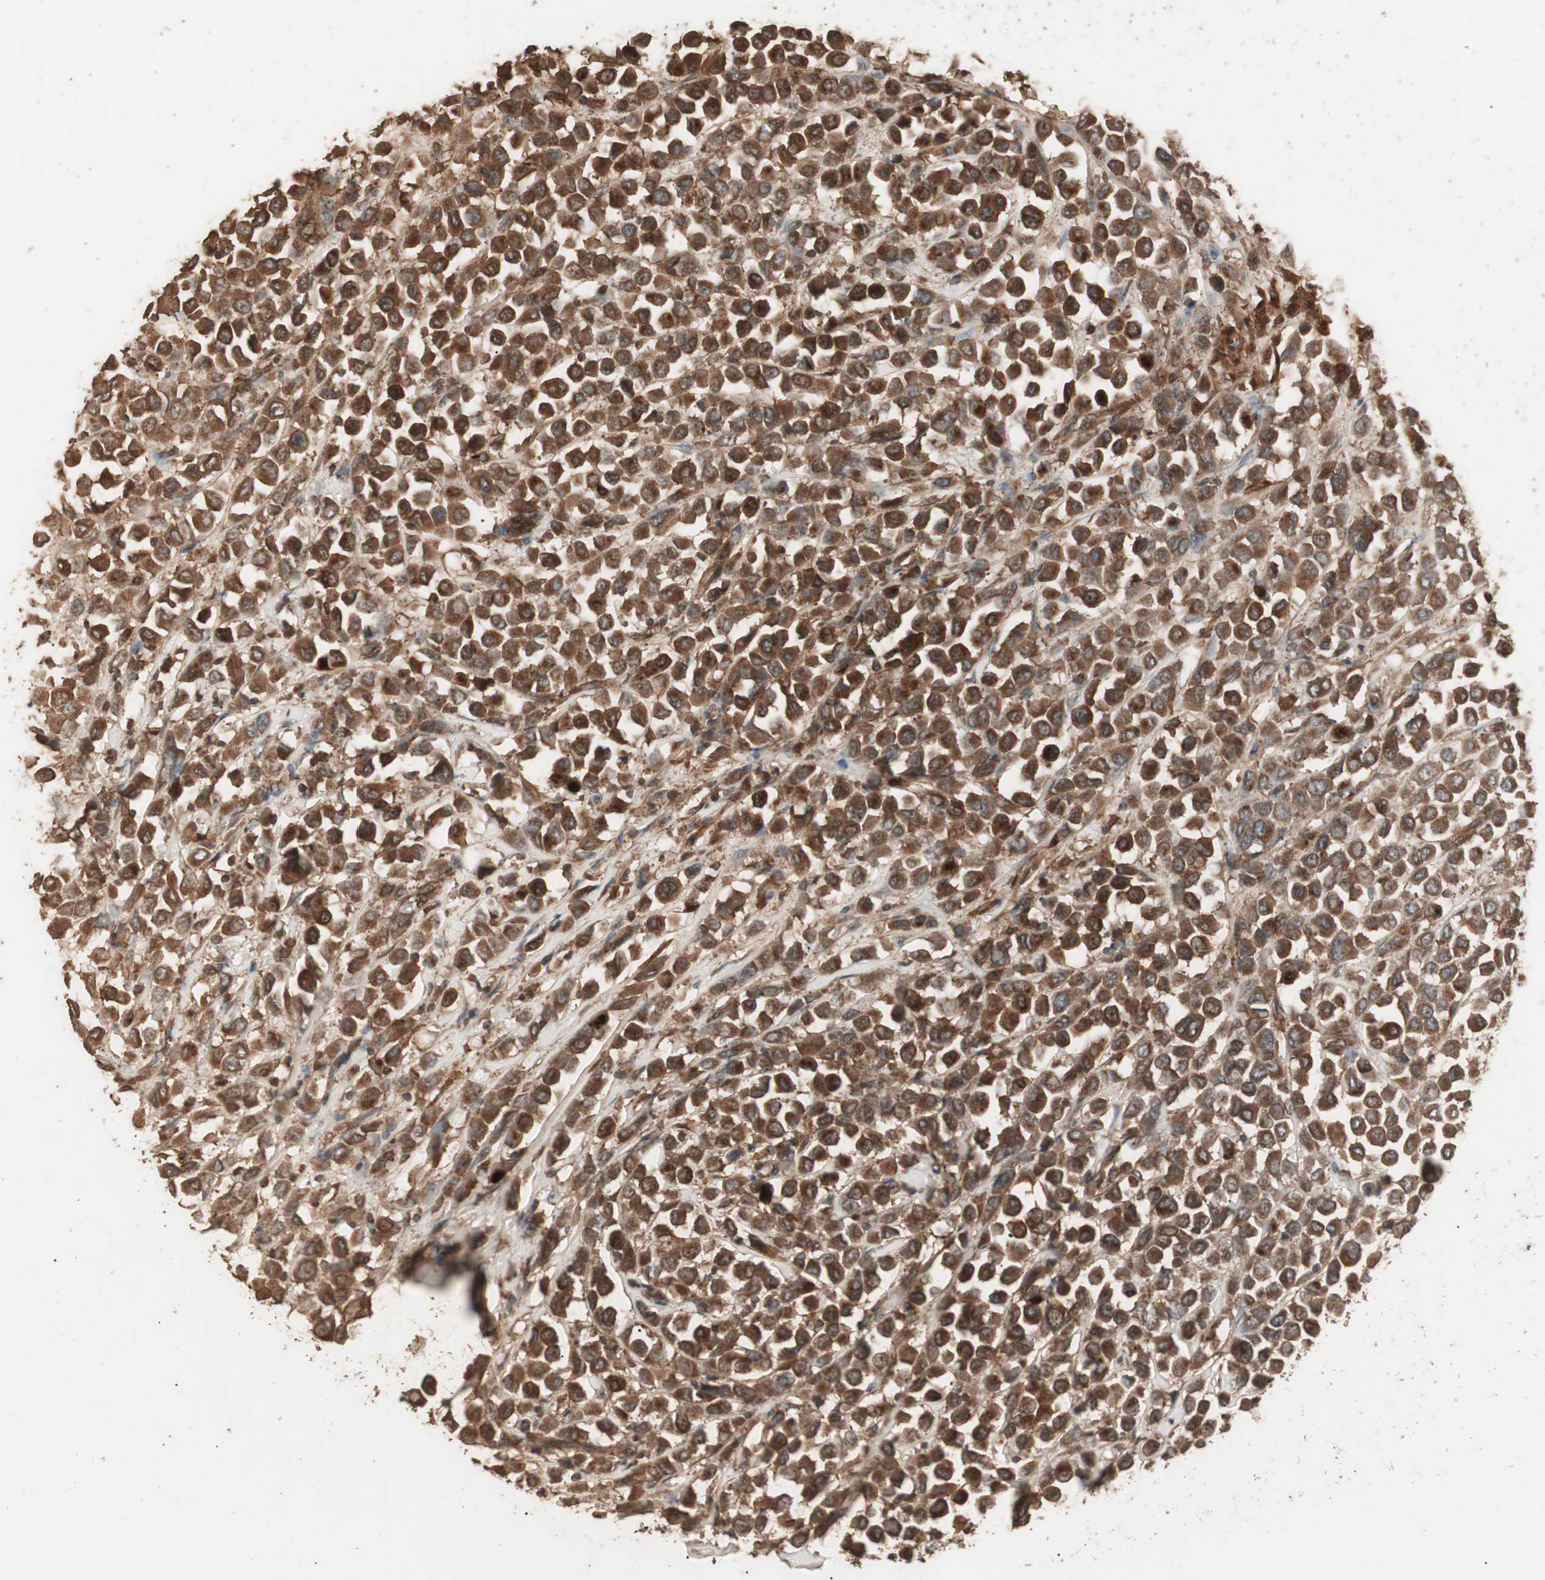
{"staining": {"intensity": "moderate", "quantity": ">75%", "location": "cytoplasmic/membranous"}, "tissue": "breast cancer", "cell_type": "Tumor cells", "image_type": "cancer", "snomed": [{"axis": "morphology", "description": "Duct carcinoma"}, {"axis": "topography", "description": "Breast"}], "caption": "Moderate cytoplasmic/membranous staining for a protein is identified in about >75% of tumor cells of breast intraductal carcinoma using IHC.", "gene": "CCN4", "patient": {"sex": "female", "age": 61}}